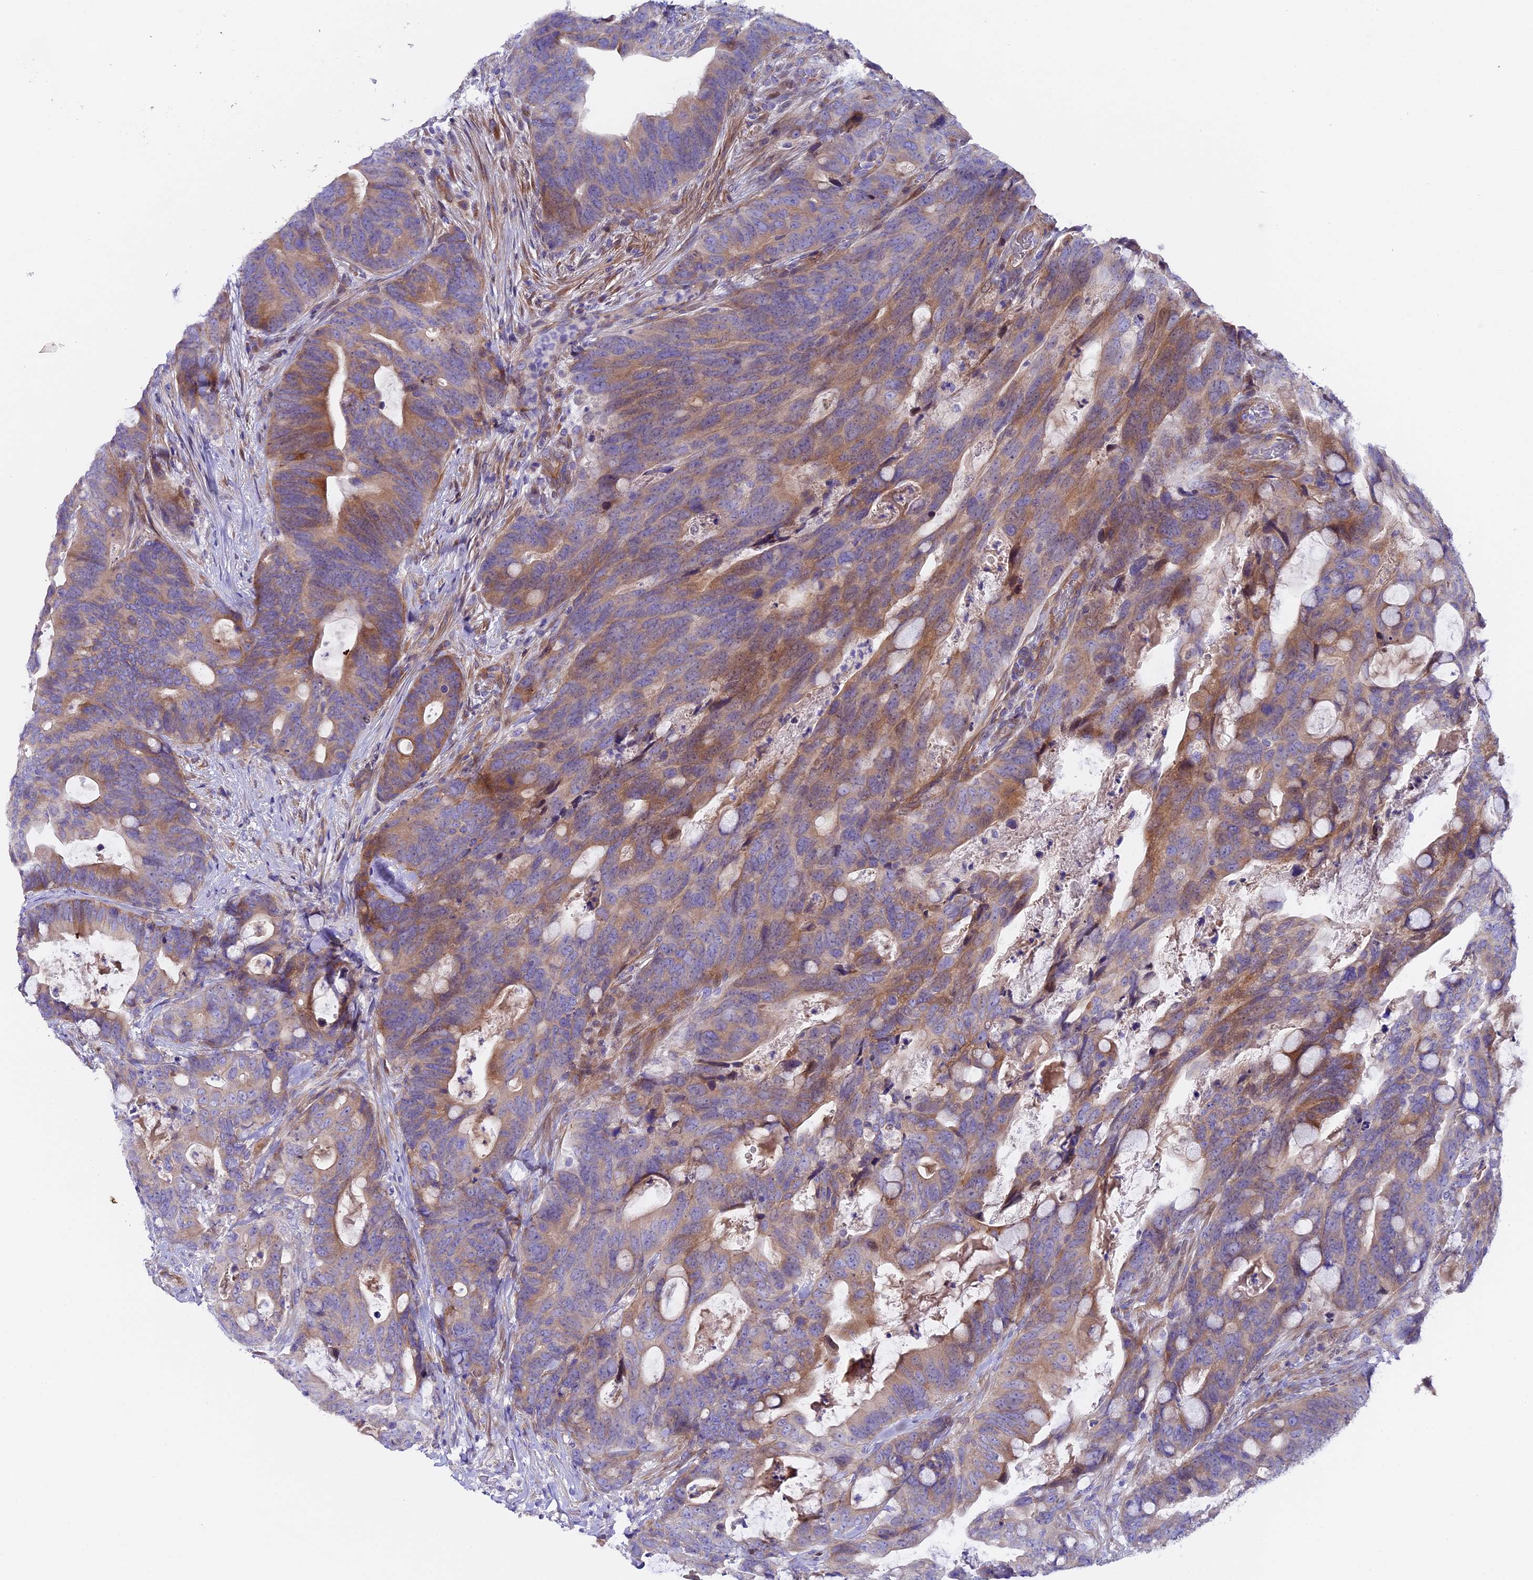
{"staining": {"intensity": "moderate", "quantity": ">75%", "location": "cytoplasmic/membranous"}, "tissue": "colorectal cancer", "cell_type": "Tumor cells", "image_type": "cancer", "snomed": [{"axis": "morphology", "description": "Adenocarcinoma, NOS"}, {"axis": "topography", "description": "Colon"}], "caption": "This is a histology image of immunohistochemistry (IHC) staining of adenocarcinoma (colorectal), which shows moderate staining in the cytoplasmic/membranous of tumor cells.", "gene": "PIGU", "patient": {"sex": "female", "age": 82}}